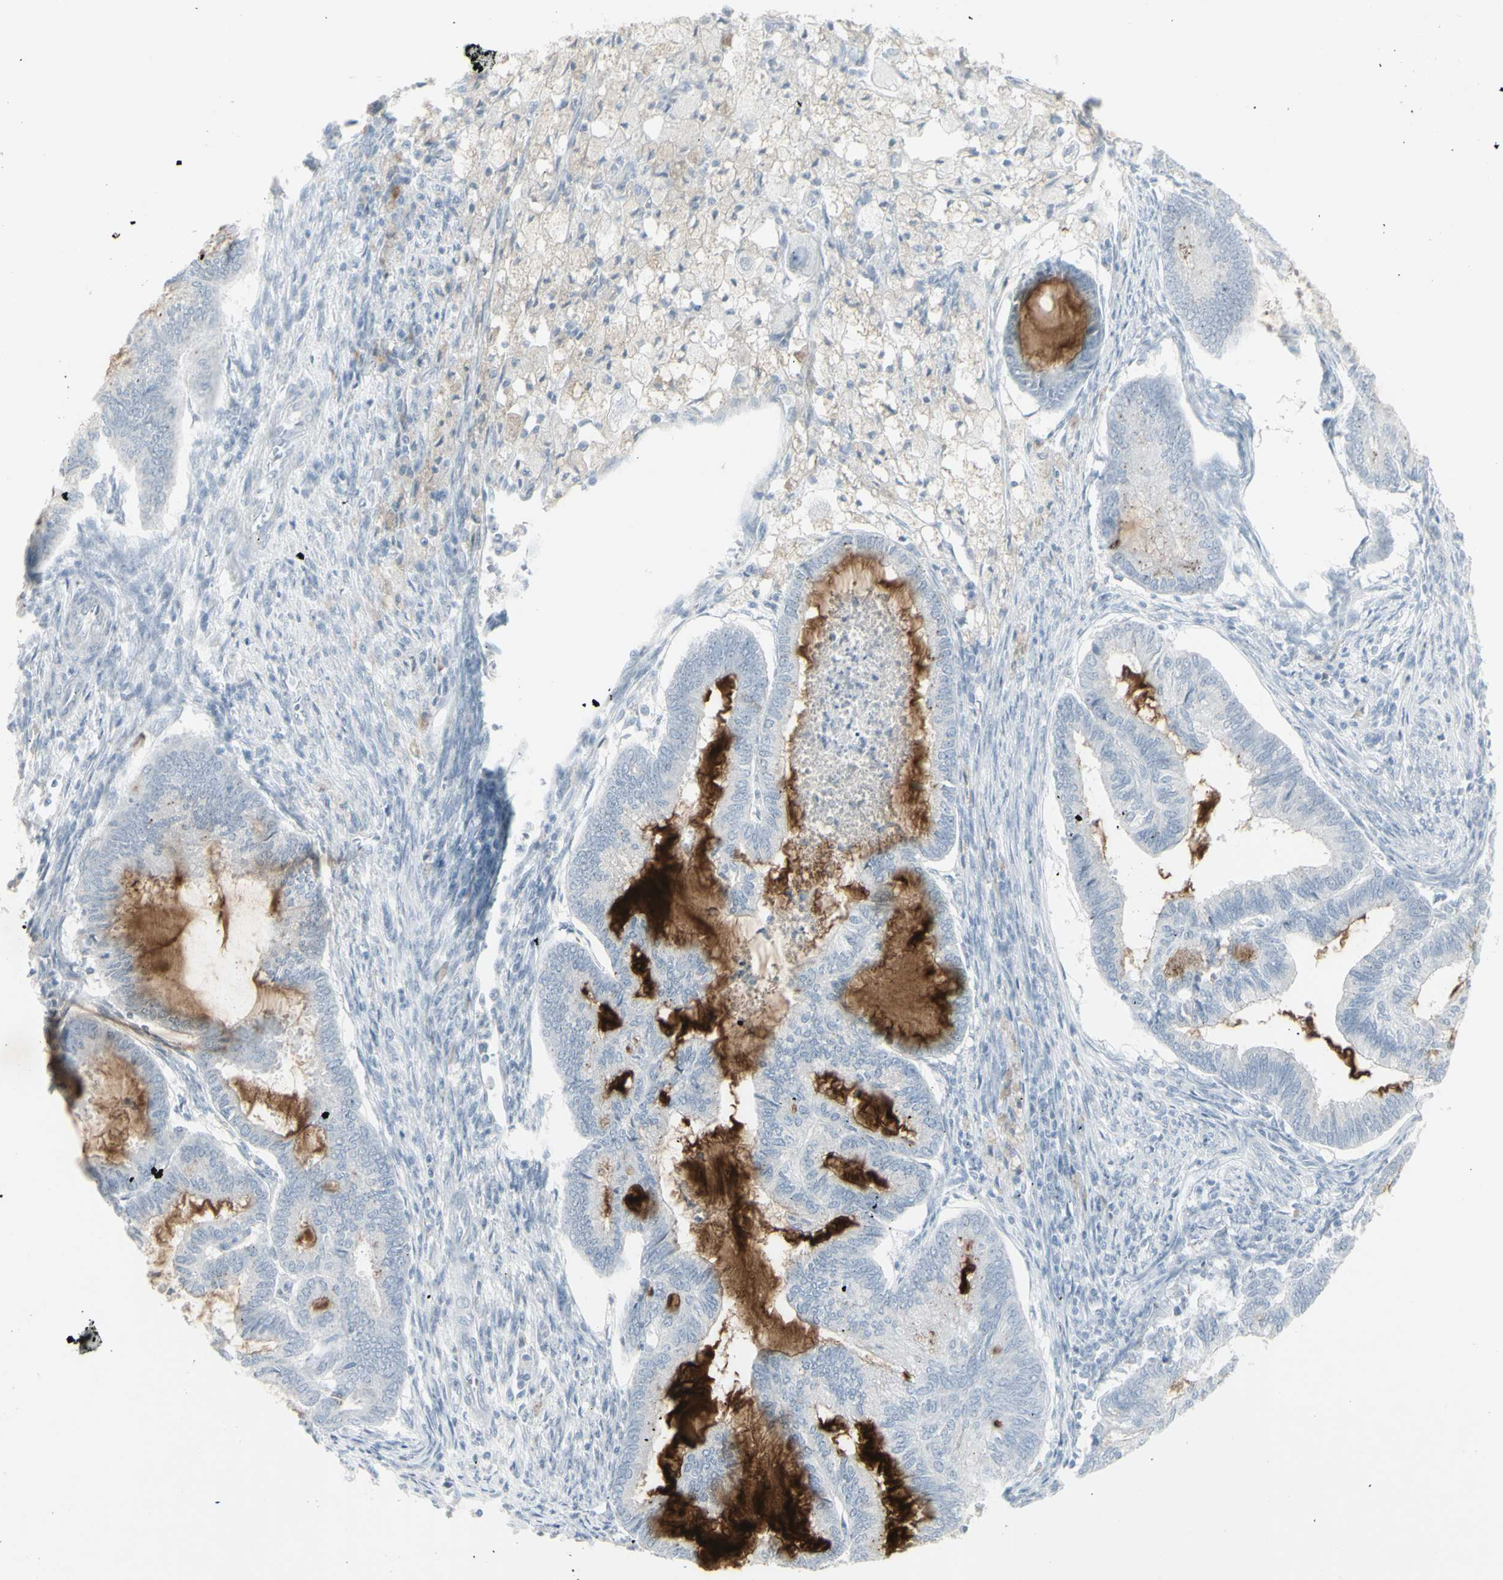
{"staining": {"intensity": "negative", "quantity": "none", "location": "none"}, "tissue": "cervical cancer", "cell_type": "Tumor cells", "image_type": "cancer", "snomed": [{"axis": "morphology", "description": "Normal tissue, NOS"}, {"axis": "morphology", "description": "Adenocarcinoma, NOS"}, {"axis": "topography", "description": "Cervix"}, {"axis": "topography", "description": "Endometrium"}], "caption": "Protein analysis of adenocarcinoma (cervical) reveals no significant expression in tumor cells. (DAB immunohistochemistry with hematoxylin counter stain).", "gene": "YBX2", "patient": {"sex": "female", "age": 86}}